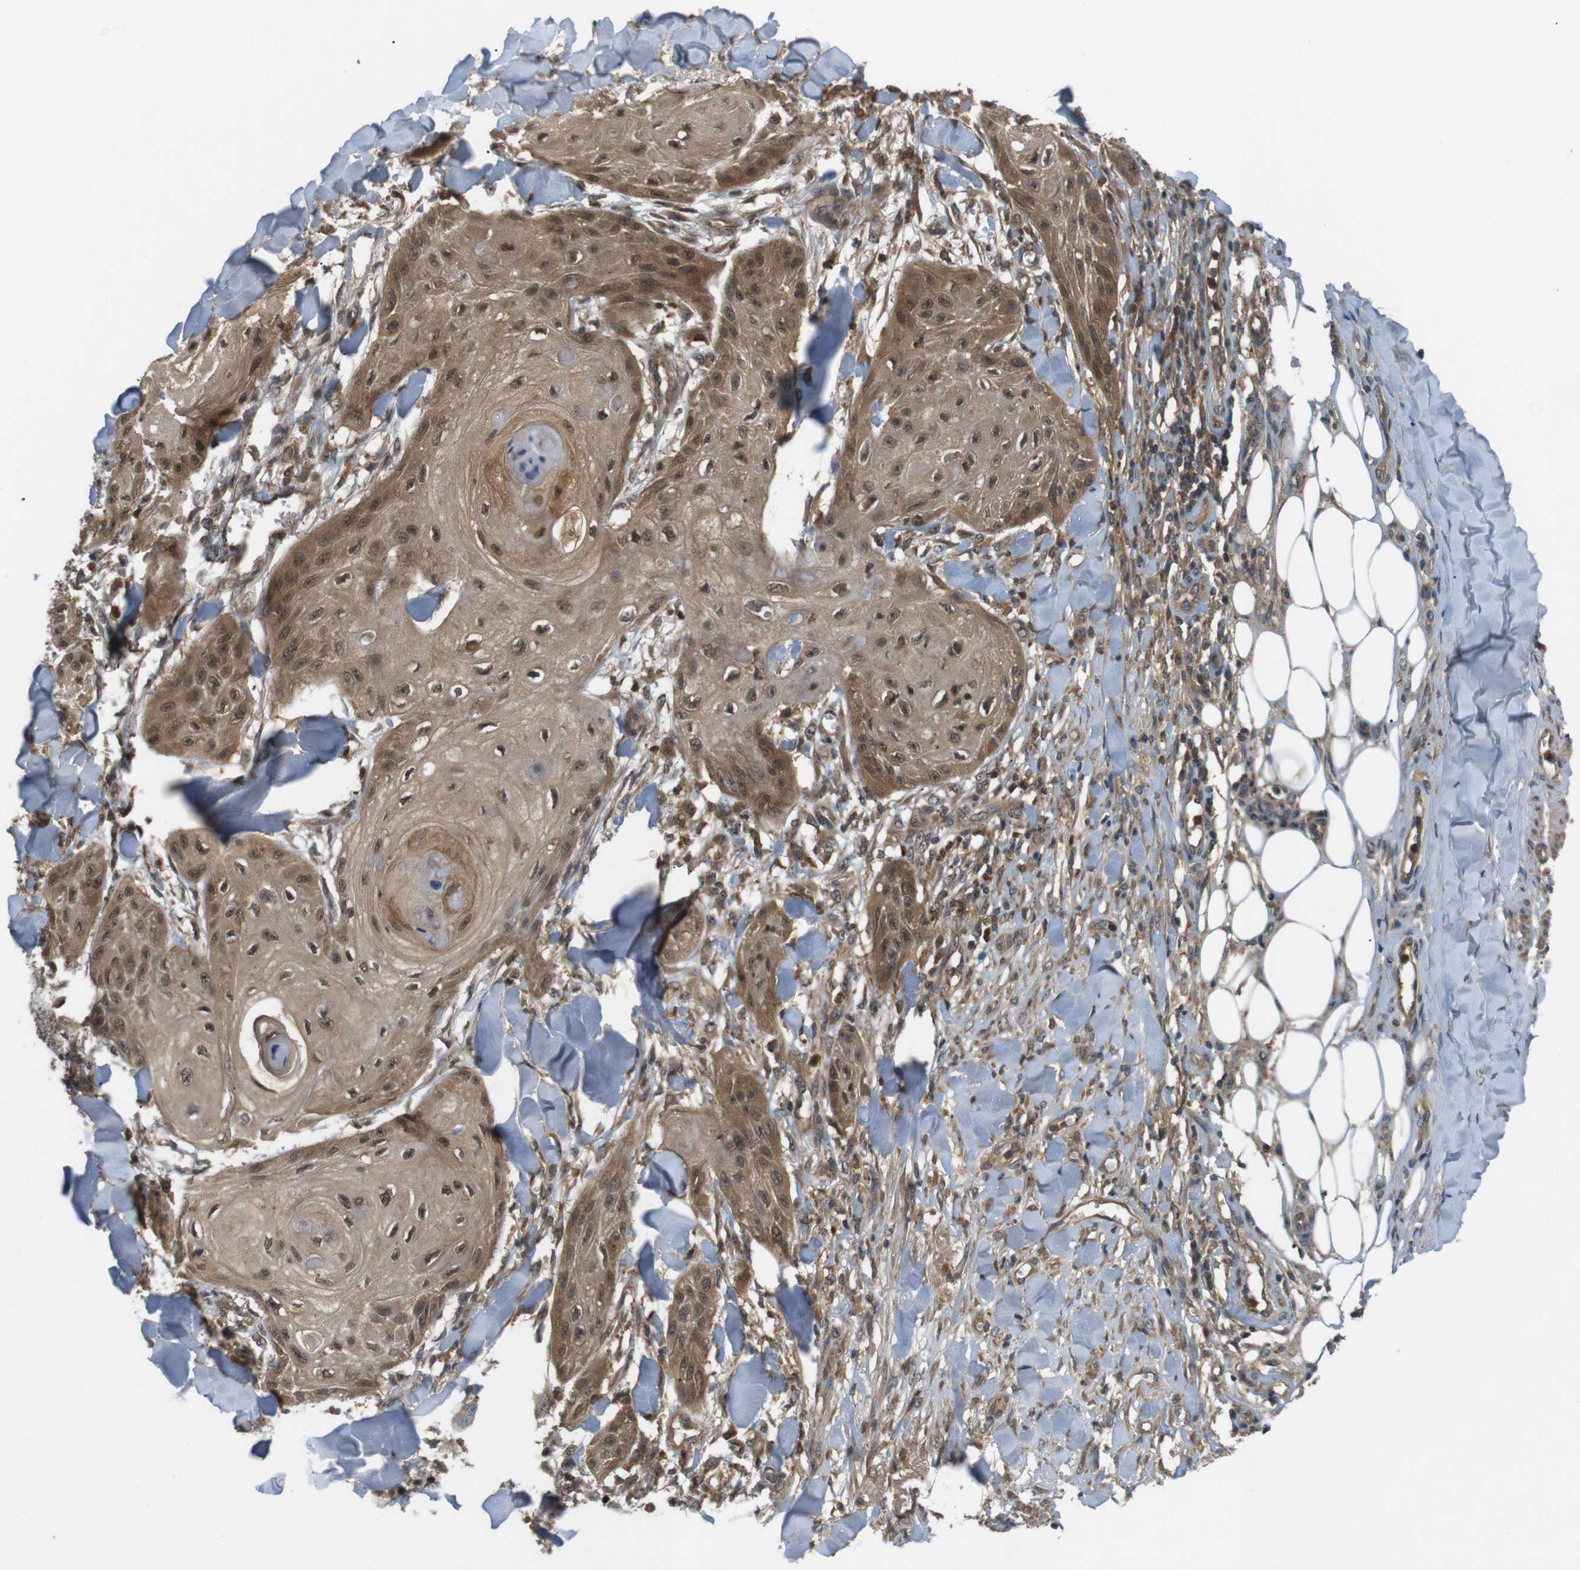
{"staining": {"intensity": "moderate", "quantity": ">75%", "location": "cytoplasmic/membranous,nuclear"}, "tissue": "skin cancer", "cell_type": "Tumor cells", "image_type": "cancer", "snomed": [{"axis": "morphology", "description": "Squamous cell carcinoma, NOS"}, {"axis": "topography", "description": "Skin"}], "caption": "High-magnification brightfield microscopy of skin cancer stained with DAB (brown) and counterstained with hematoxylin (blue). tumor cells exhibit moderate cytoplasmic/membranous and nuclear staining is identified in about>75% of cells.", "gene": "NFKBIE", "patient": {"sex": "male", "age": 74}}